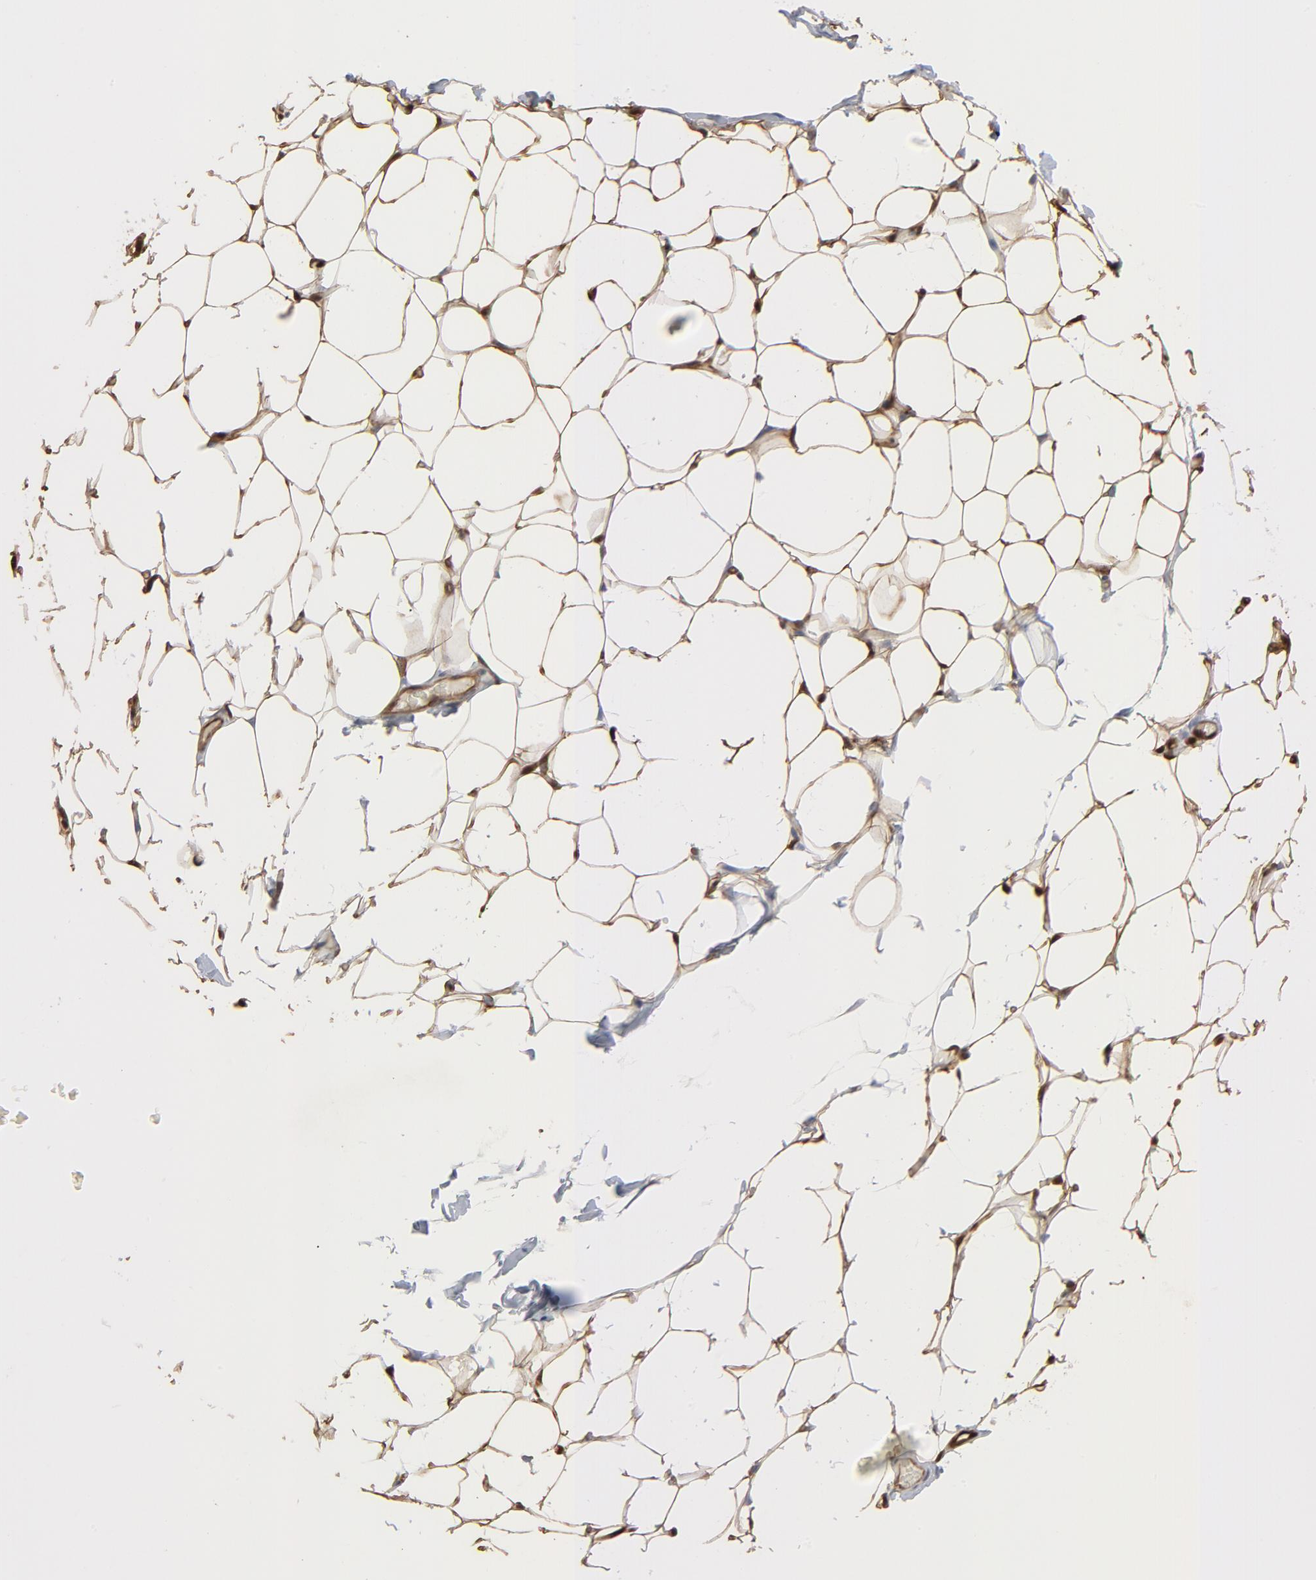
{"staining": {"intensity": "moderate", "quantity": "25%-75%", "location": "cytoplasmic/membranous"}, "tissue": "adipose tissue", "cell_type": "Adipocytes", "image_type": "normal", "snomed": [{"axis": "morphology", "description": "Normal tissue, NOS"}, {"axis": "topography", "description": "Soft tissue"}], "caption": "A brown stain highlights moderate cytoplasmic/membranous positivity of a protein in adipocytes of unremarkable adipose tissue.", "gene": "KDR", "patient": {"sex": "male", "age": 26}}